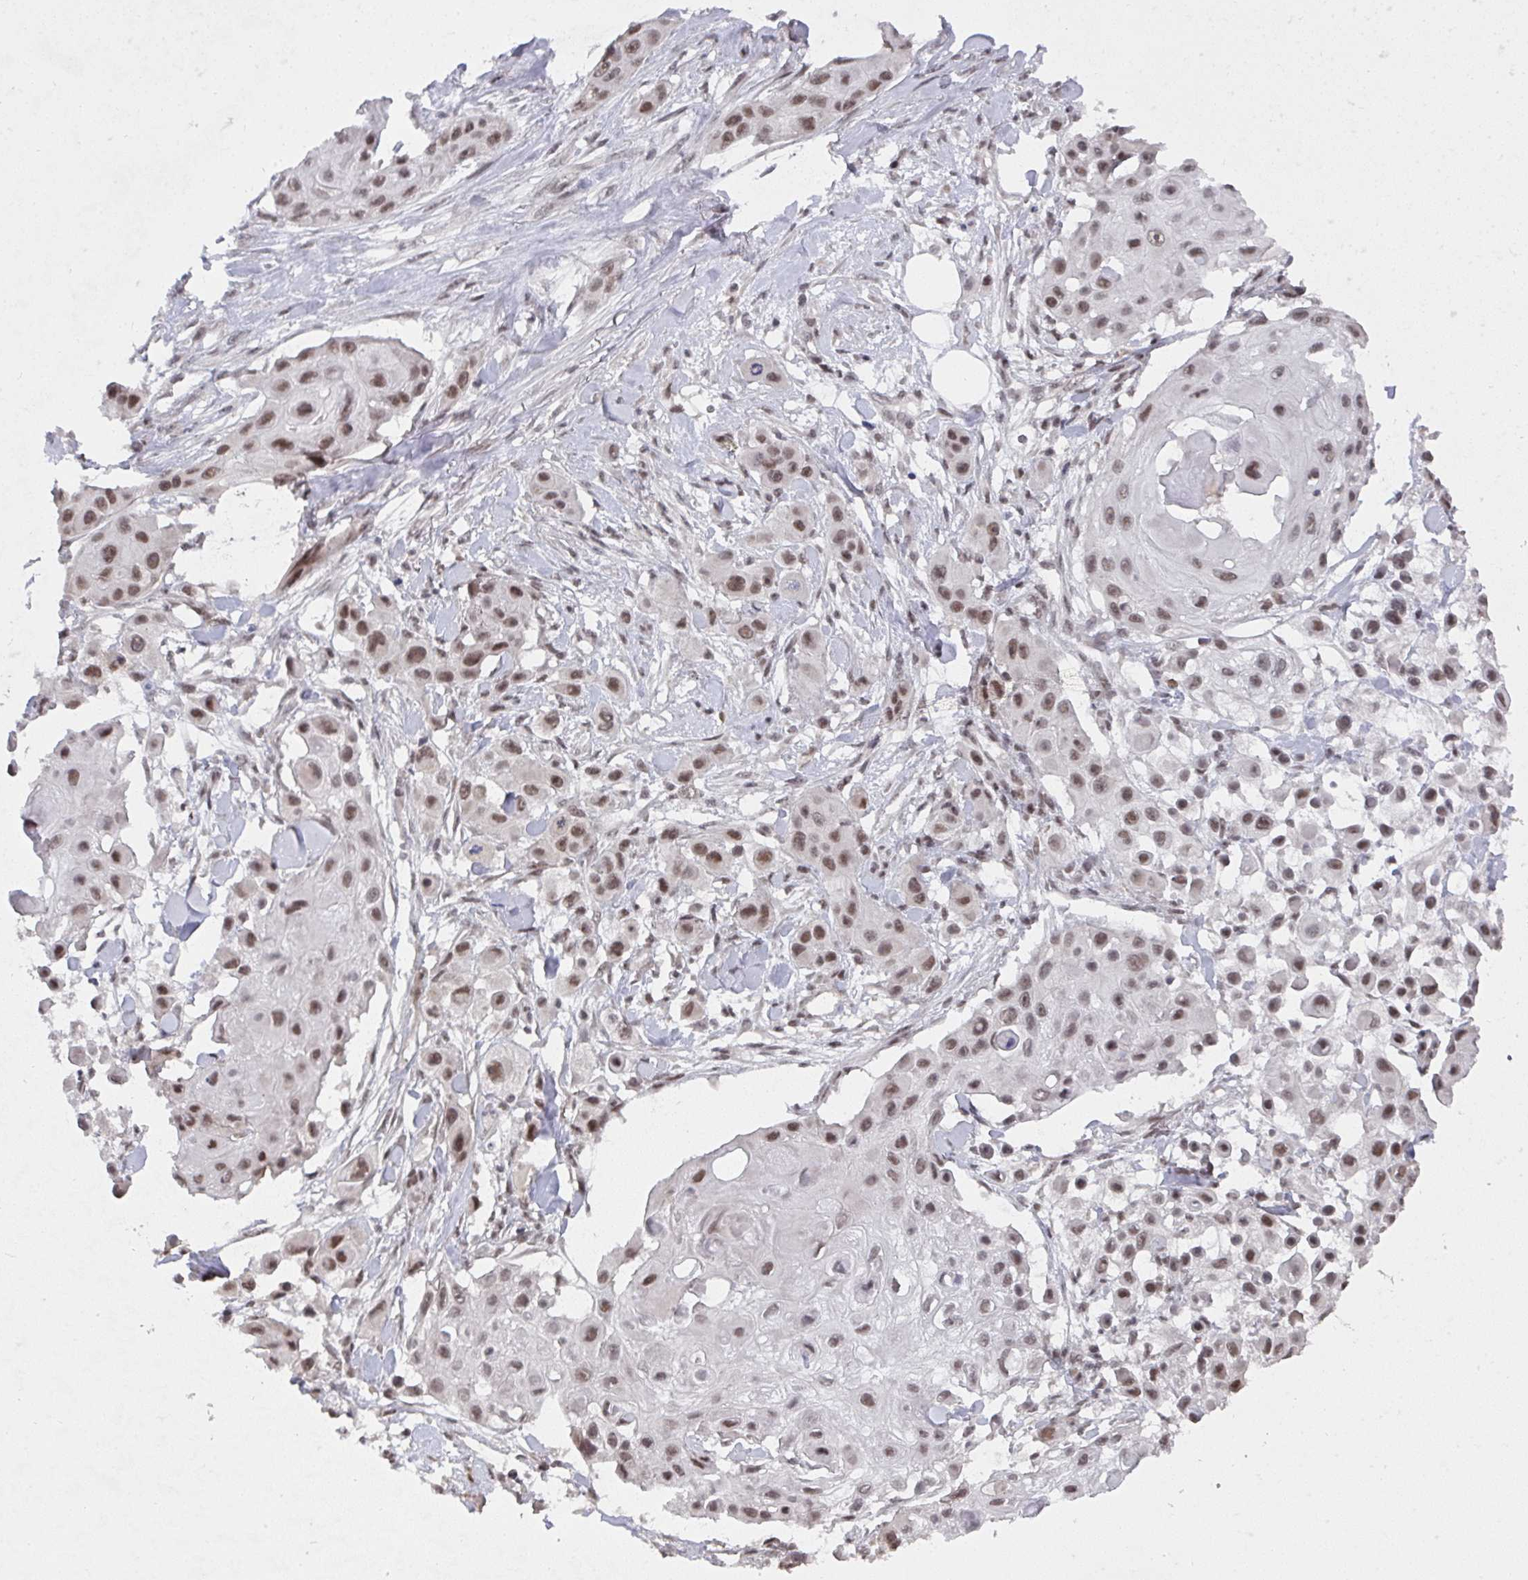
{"staining": {"intensity": "moderate", "quantity": ">75%", "location": "nuclear"}, "tissue": "skin cancer", "cell_type": "Tumor cells", "image_type": "cancer", "snomed": [{"axis": "morphology", "description": "Squamous cell carcinoma, NOS"}, {"axis": "topography", "description": "Skin"}], "caption": "Immunohistochemistry of human skin cancer displays medium levels of moderate nuclear staining in about >75% of tumor cells. The staining was performed using DAB (3,3'-diaminobenzidine), with brown indicating positive protein expression. Nuclei are stained blue with hematoxylin.", "gene": "JMJD1C", "patient": {"sex": "male", "age": 63}}